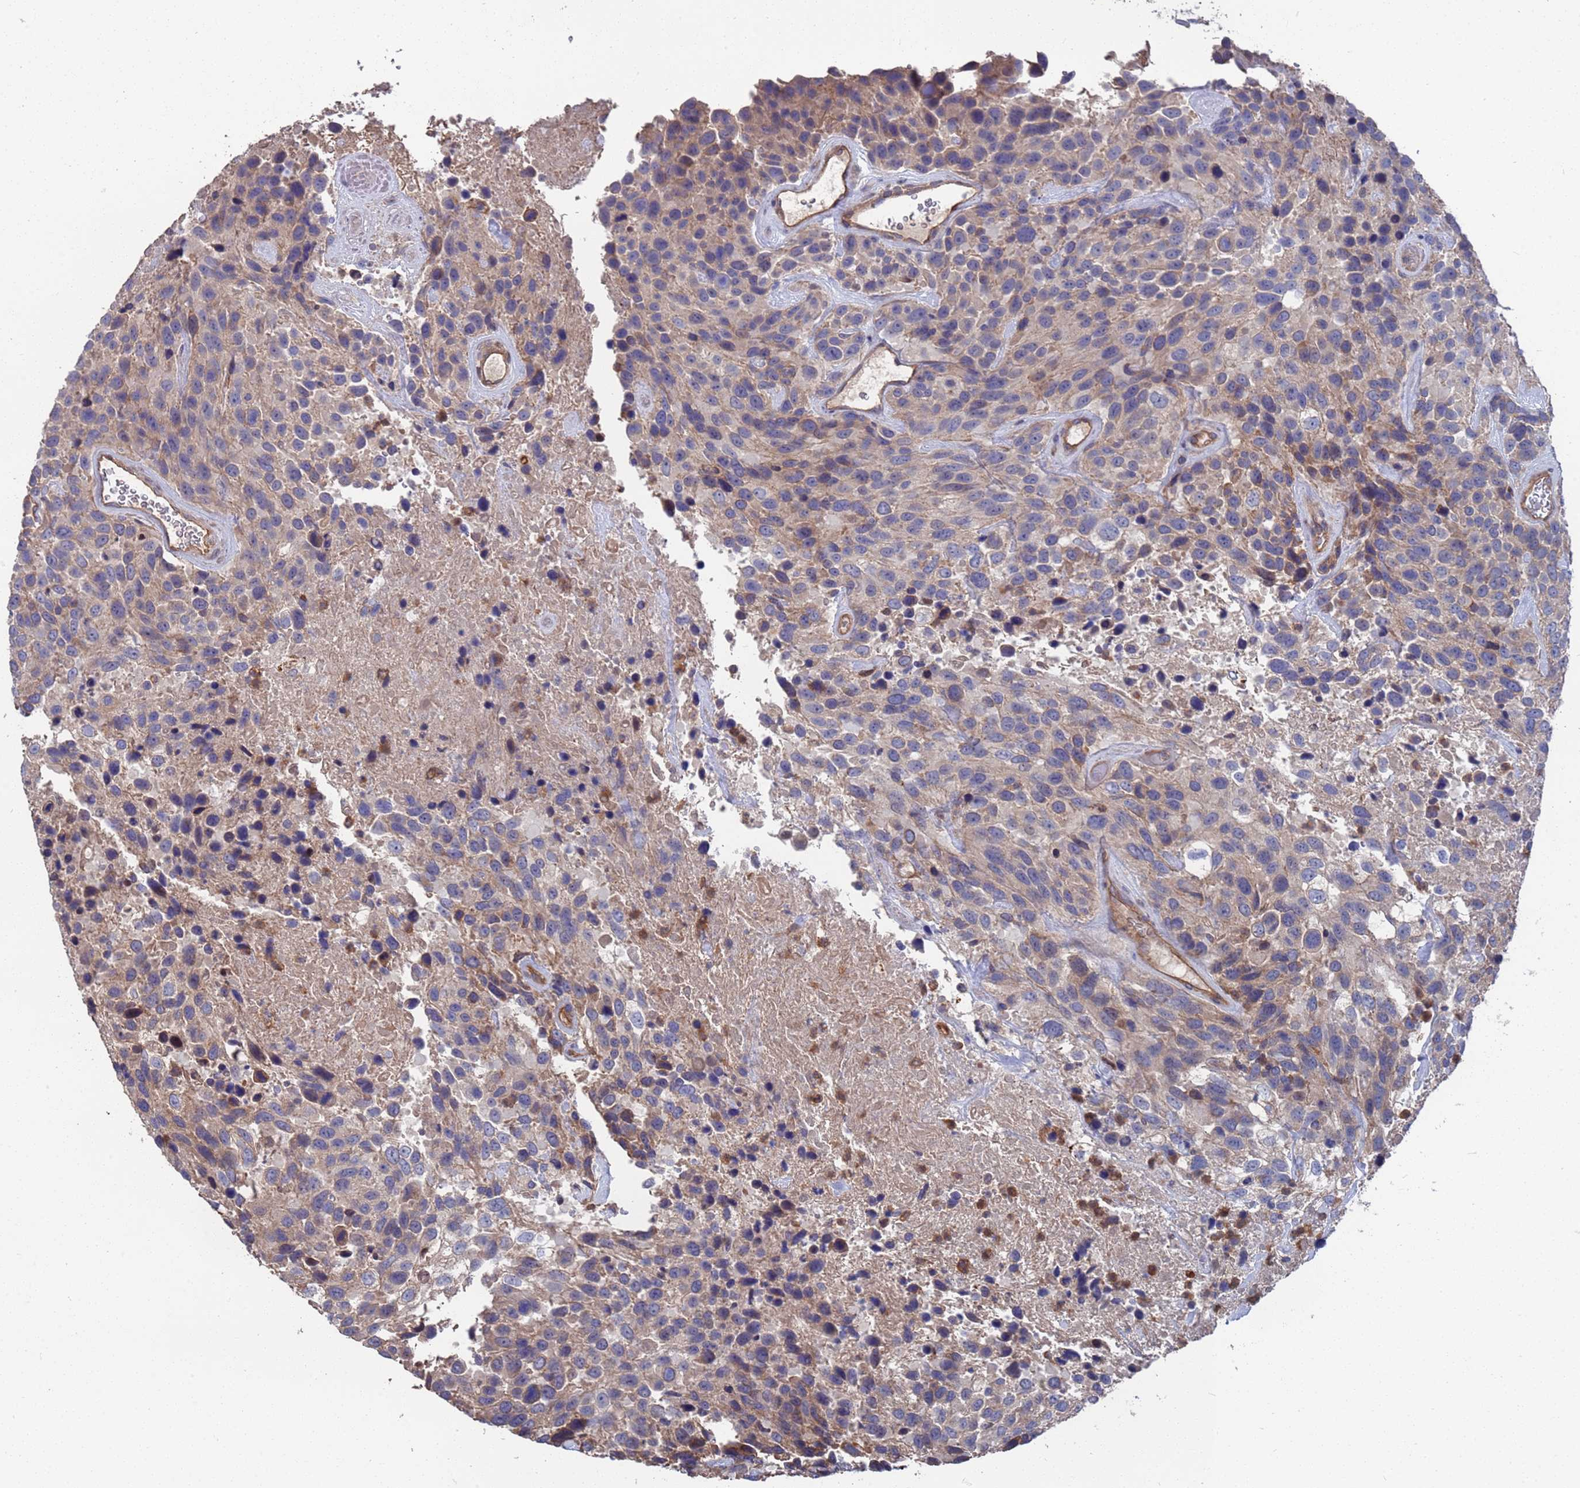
{"staining": {"intensity": "weak", "quantity": "<25%", "location": "cytoplasmic/membranous"}, "tissue": "urothelial cancer", "cell_type": "Tumor cells", "image_type": "cancer", "snomed": [{"axis": "morphology", "description": "Urothelial carcinoma, High grade"}, {"axis": "topography", "description": "Urinary bladder"}], "caption": "Tumor cells show no significant protein staining in urothelial cancer.", "gene": "NDUFAF6", "patient": {"sex": "female", "age": 70}}